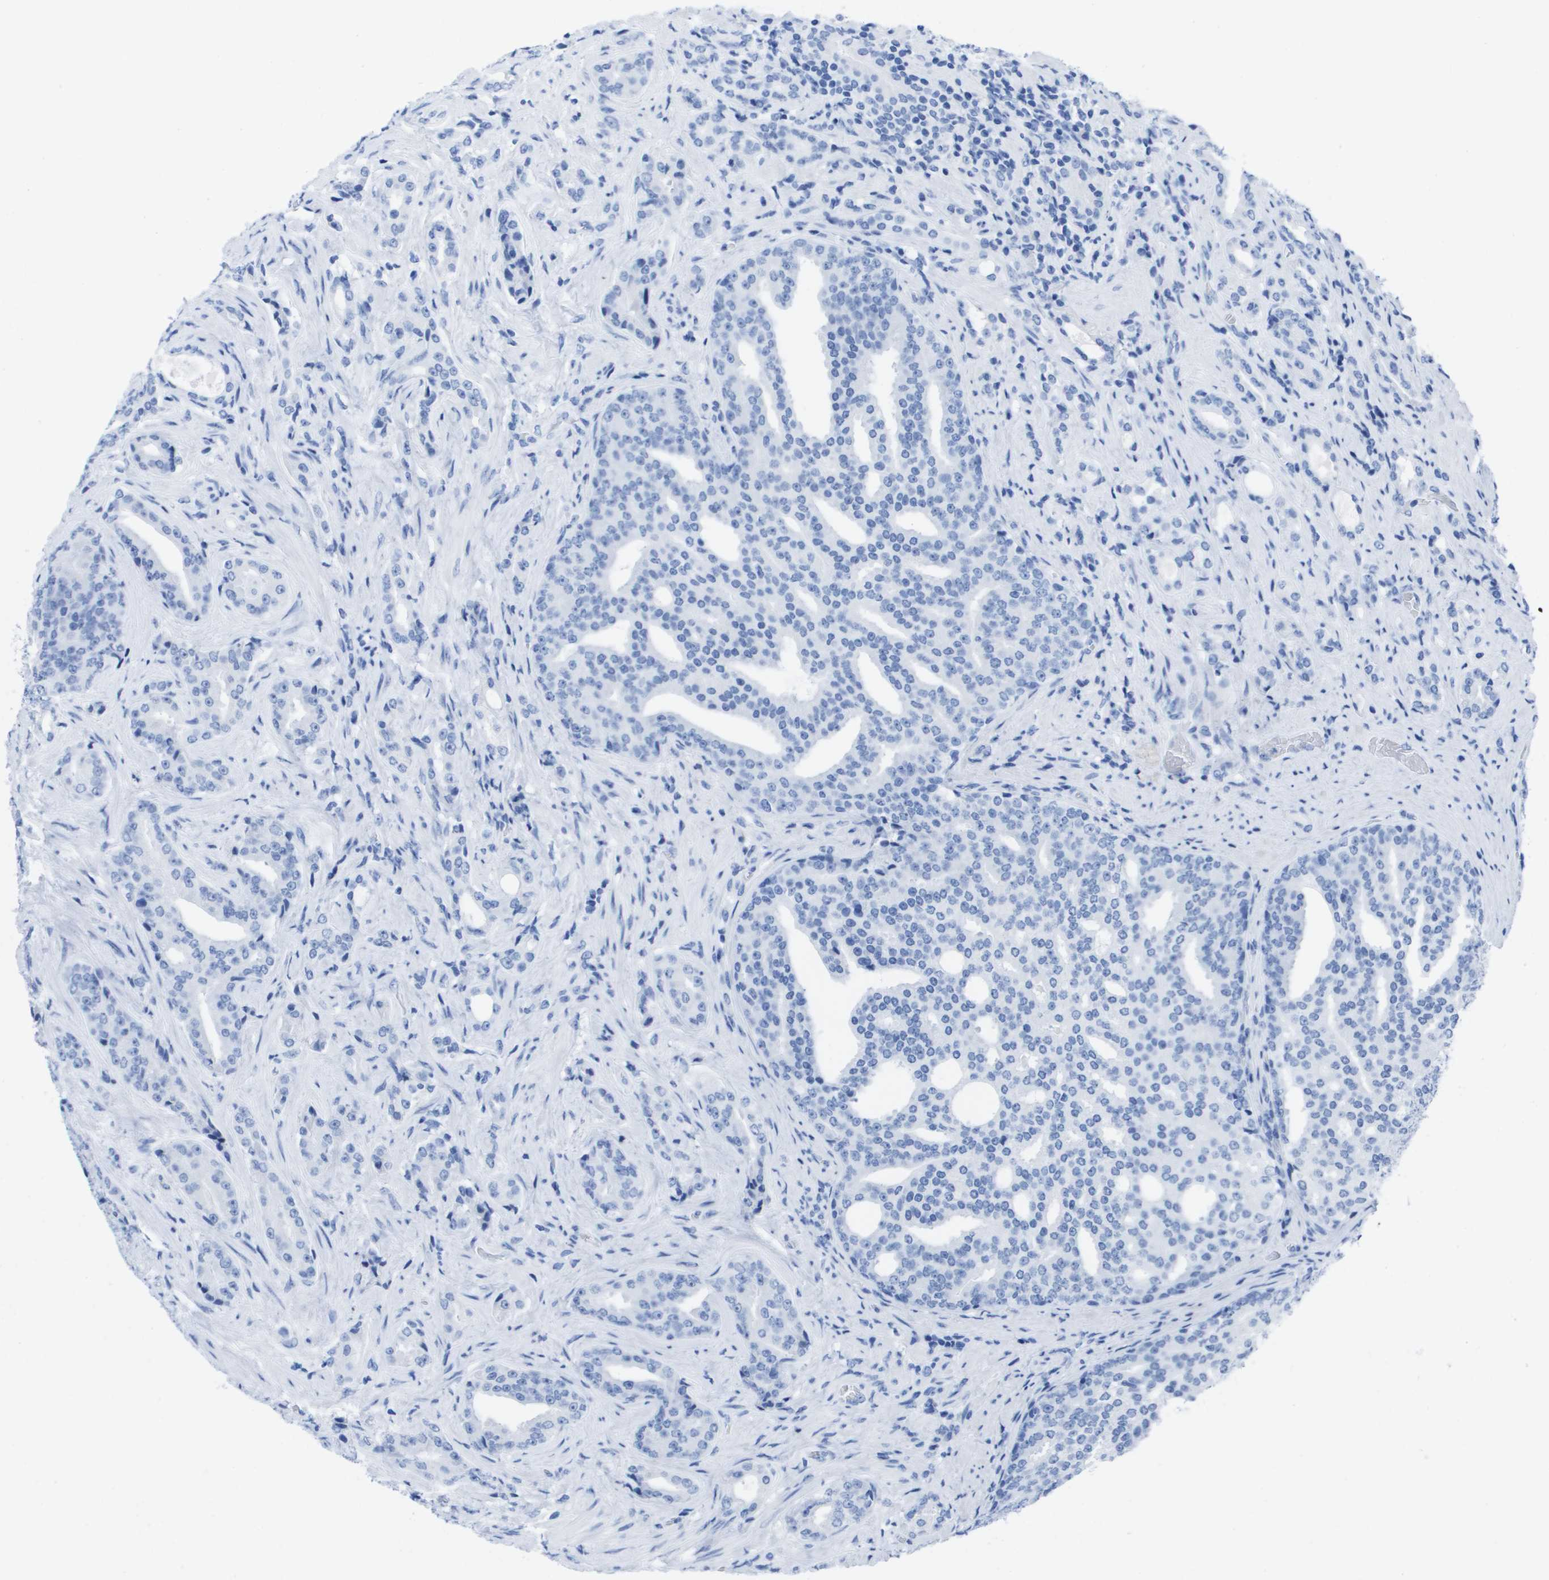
{"staining": {"intensity": "negative", "quantity": "none", "location": "none"}, "tissue": "prostate cancer", "cell_type": "Tumor cells", "image_type": "cancer", "snomed": [{"axis": "morphology", "description": "Adenocarcinoma, High grade"}, {"axis": "topography", "description": "Prostate"}], "caption": "DAB (3,3'-diaminobenzidine) immunohistochemical staining of prostate cancer (high-grade adenocarcinoma) demonstrates no significant staining in tumor cells.", "gene": "KCNA3", "patient": {"sex": "male", "age": 71}}